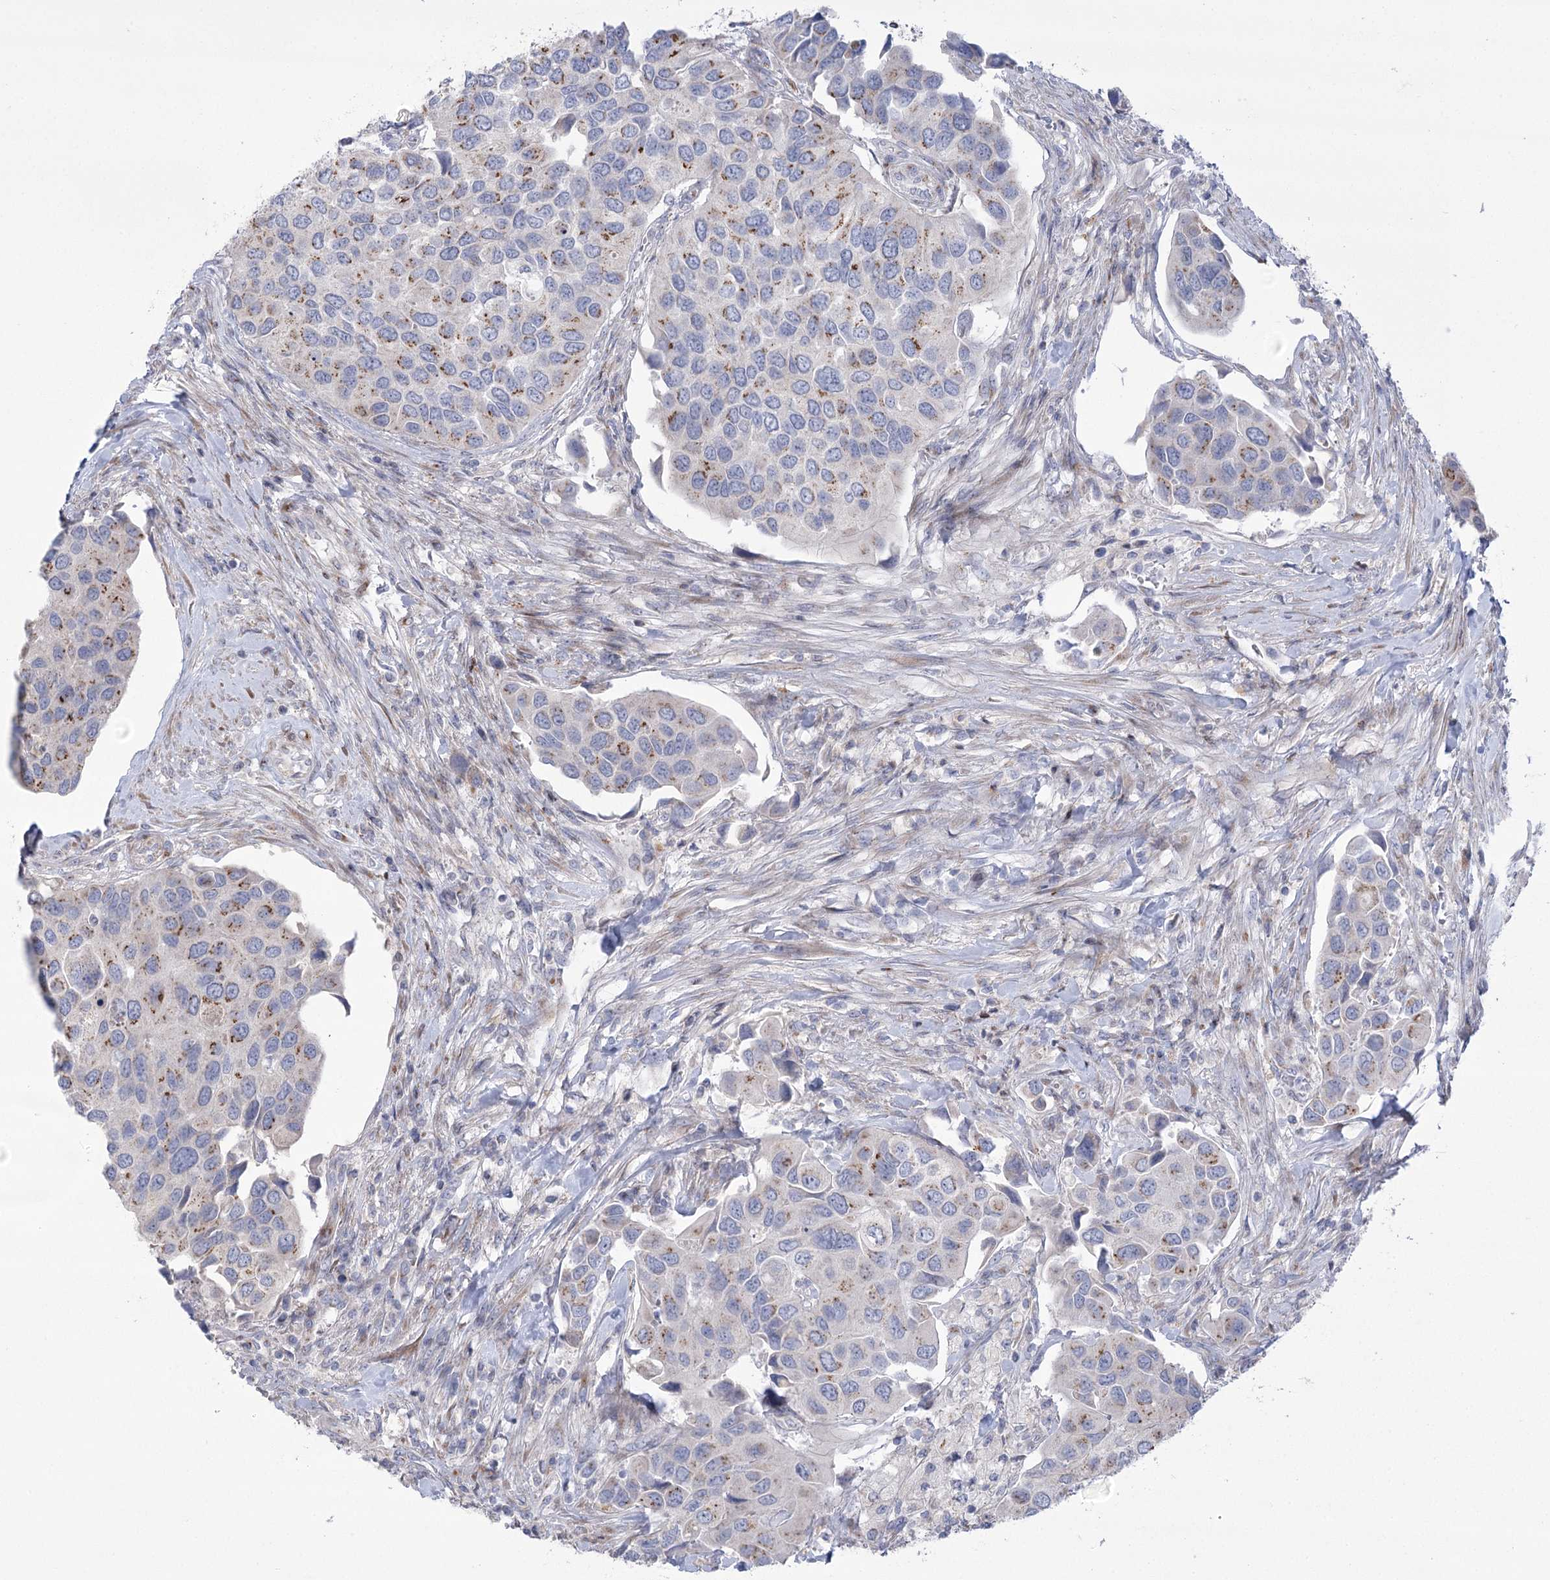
{"staining": {"intensity": "weak", "quantity": "25%-75%", "location": "cytoplasmic/membranous"}, "tissue": "urothelial cancer", "cell_type": "Tumor cells", "image_type": "cancer", "snomed": [{"axis": "morphology", "description": "Urothelial carcinoma, High grade"}, {"axis": "topography", "description": "Urinary bladder"}], "caption": "Weak cytoplasmic/membranous positivity for a protein is seen in approximately 25%-75% of tumor cells of urothelial cancer using immunohistochemistry.", "gene": "NME7", "patient": {"sex": "male", "age": 74}}